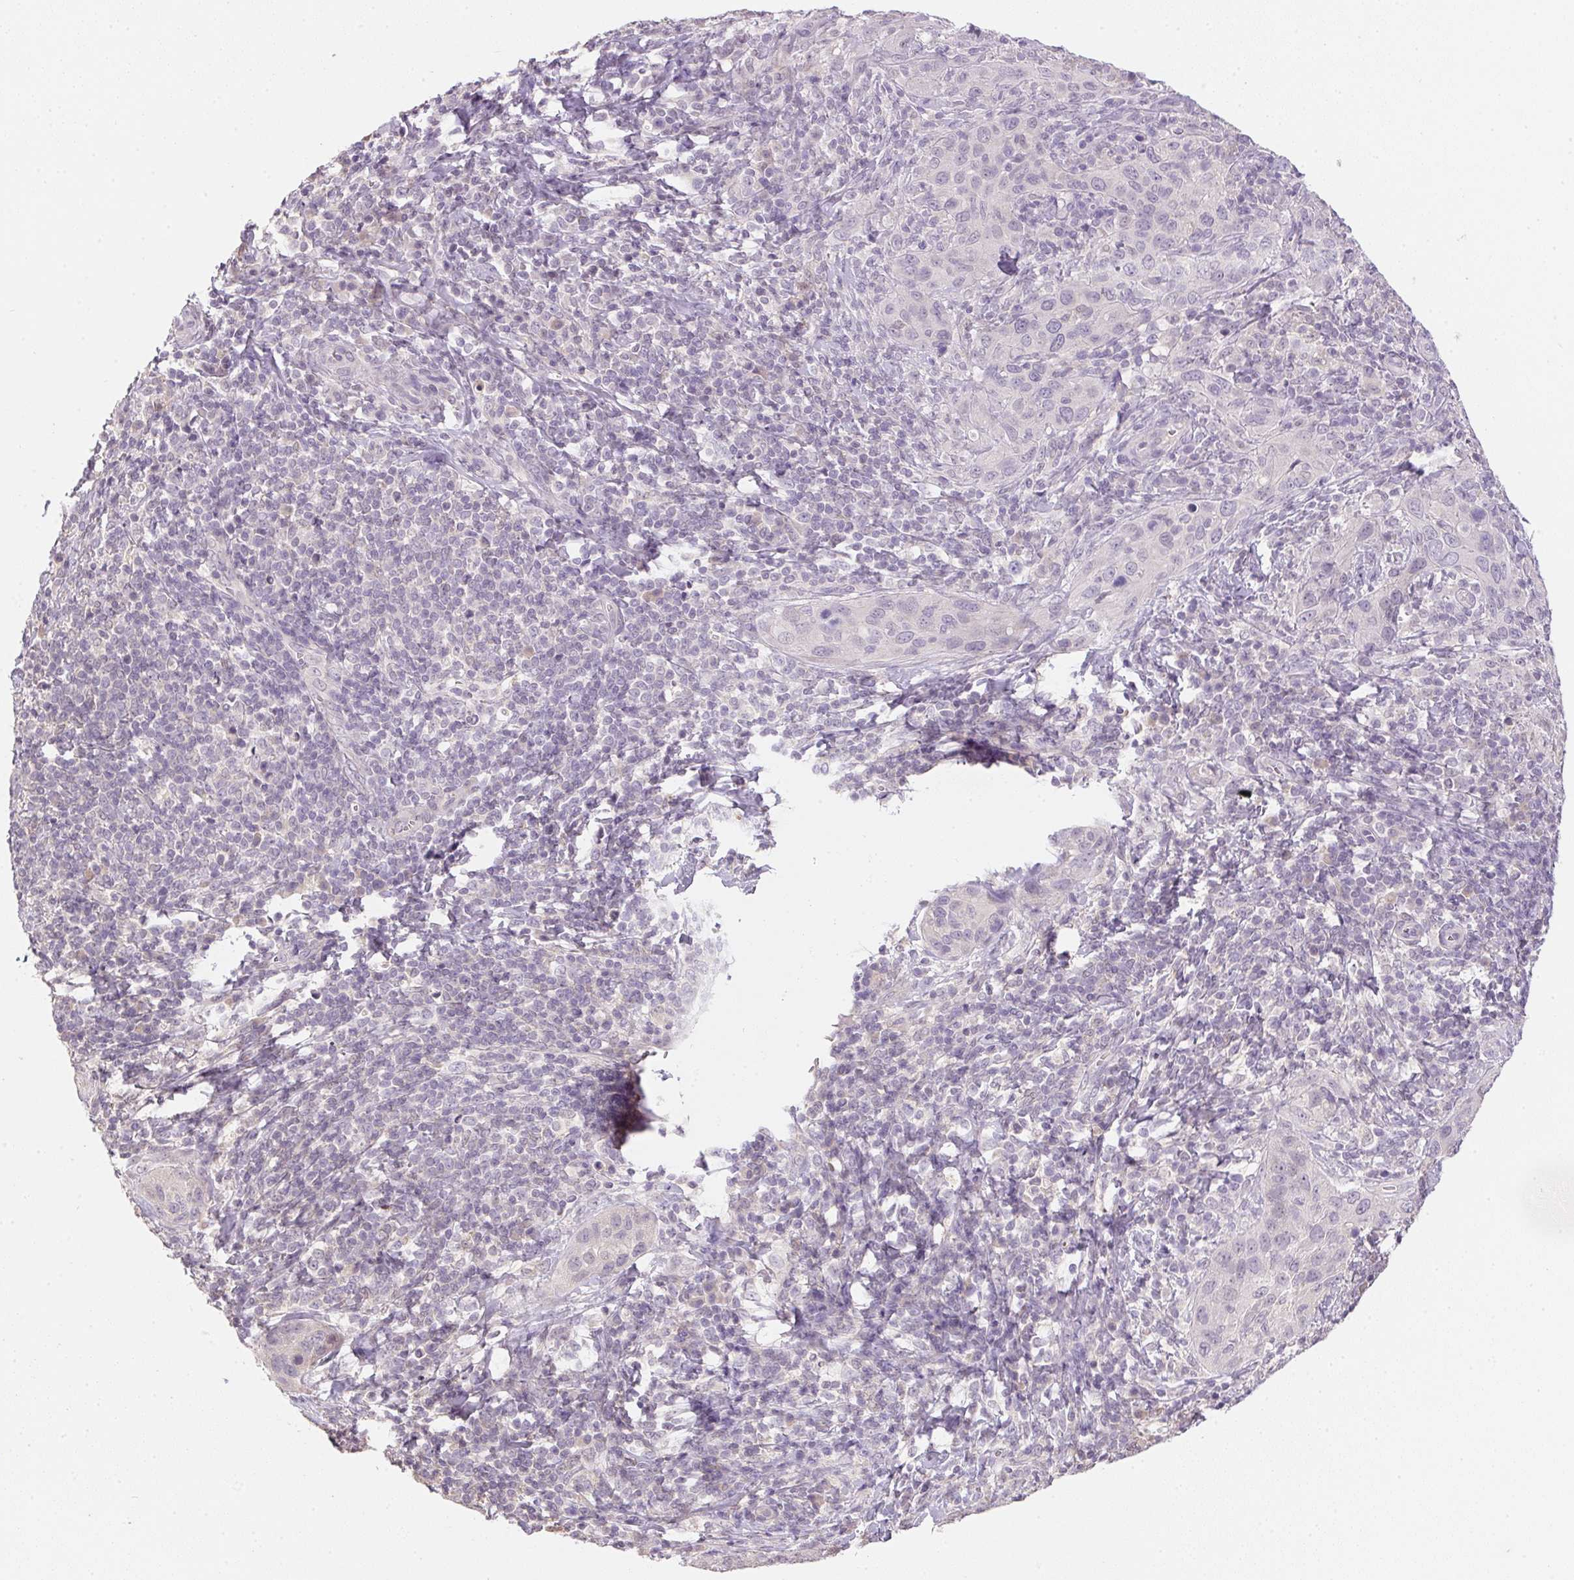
{"staining": {"intensity": "negative", "quantity": "none", "location": "none"}, "tissue": "cervical cancer", "cell_type": "Tumor cells", "image_type": "cancer", "snomed": [{"axis": "morphology", "description": "Normal tissue, NOS"}, {"axis": "morphology", "description": "Squamous cell carcinoma, NOS"}, {"axis": "topography", "description": "Cervix"}], "caption": "High magnification brightfield microscopy of cervical cancer stained with DAB (brown) and counterstained with hematoxylin (blue): tumor cells show no significant staining. (Stains: DAB (3,3'-diaminobenzidine) immunohistochemistry with hematoxylin counter stain, Microscopy: brightfield microscopy at high magnification).", "gene": "ALDH8A1", "patient": {"sex": "female", "age": 51}}